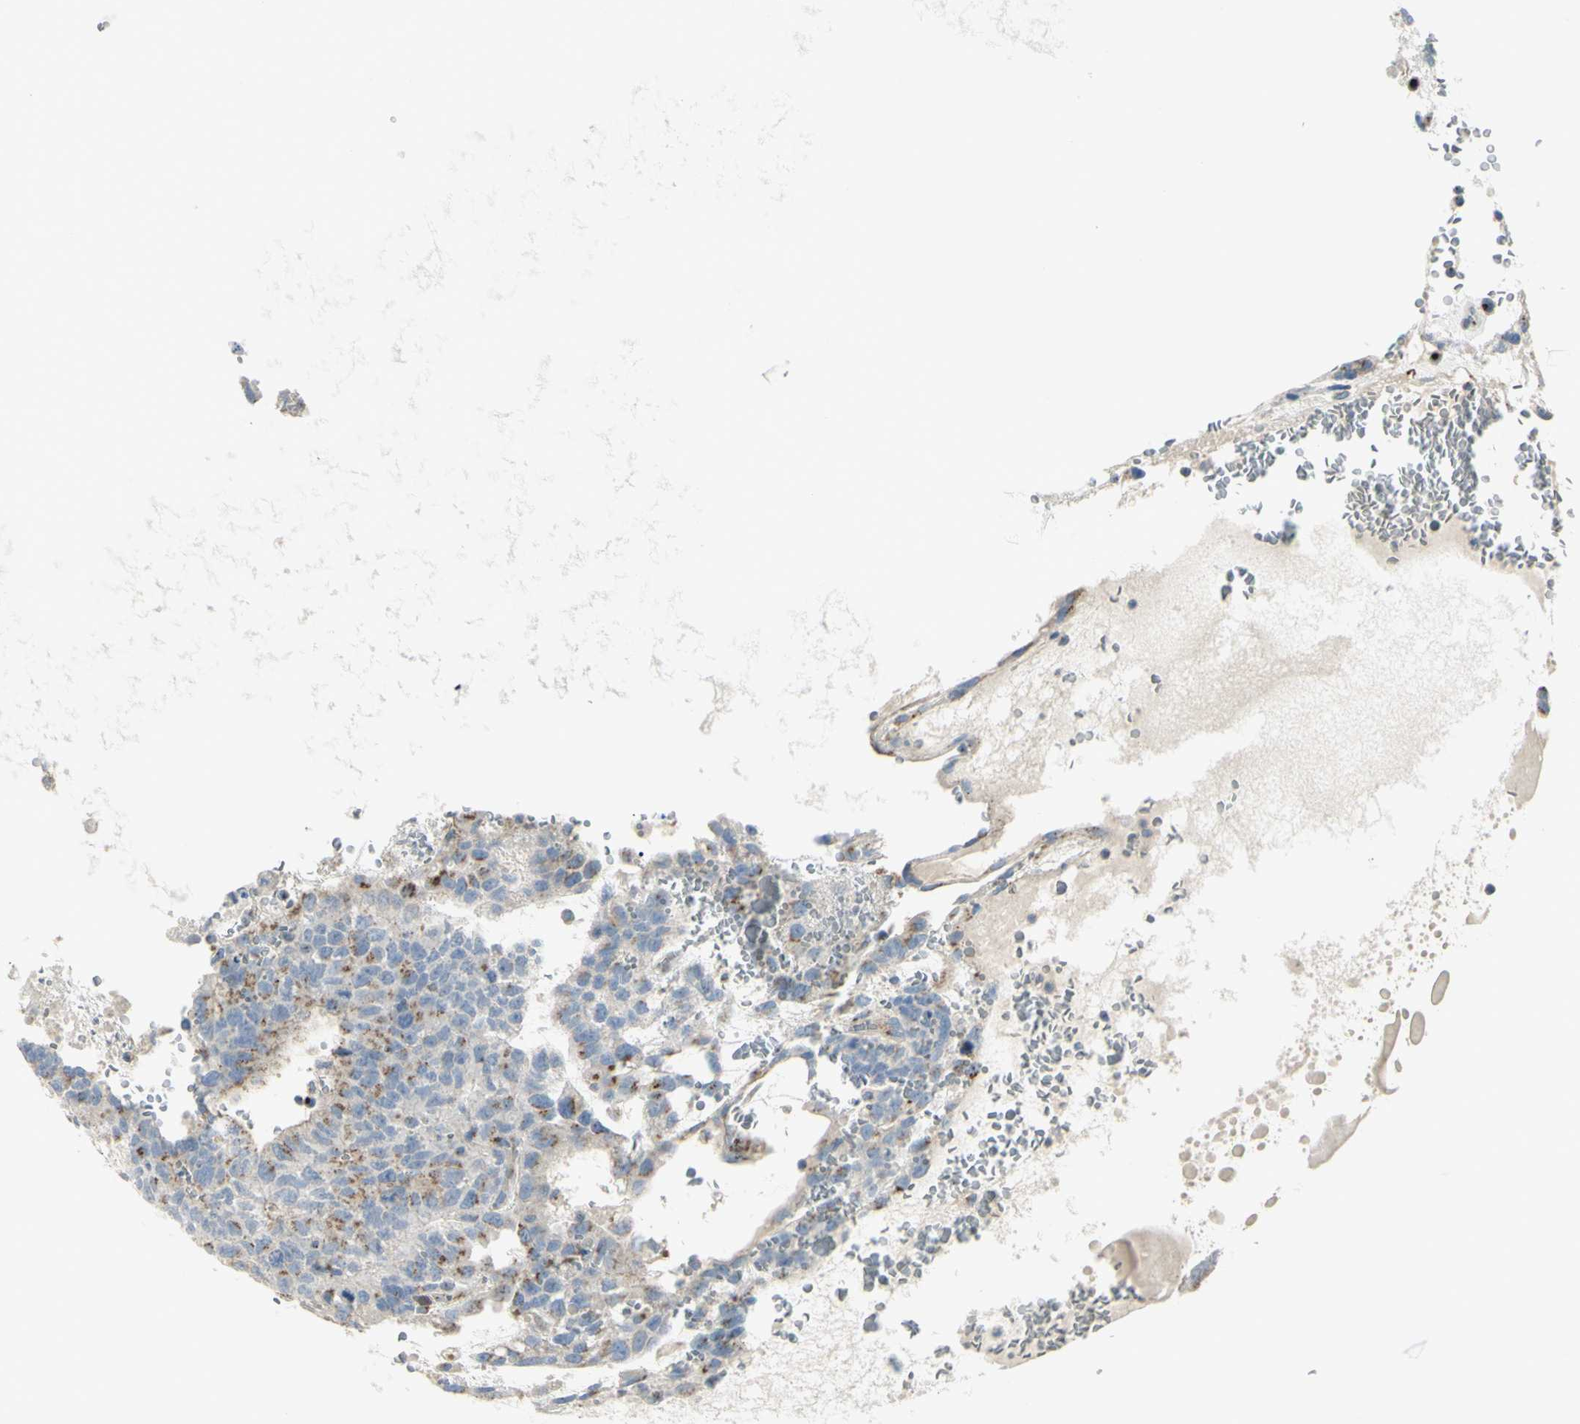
{"staining": {"intensity": "moderate", "quantity": "25%-75%", "location": "cytoplasmic/membranous"}, "tissue": "testis cancer", "cell_type": "Tumor cells", "image_type": "cancer", "snomed": [{"axis": "morphology", "description": "Seminoma, NOS"}, {"axis": "morphology", "description": "Carcinoma, Embryonal, NOS"}, {"axis": "topography", "description": "Testis"}], "caption": "The micrograph displays immunohistochemical staining of testis cancer (embryonal carcinoma). There is moderate cytoplasmic/membranous positivity is present in approximately 25%-75% of tumor cells.", "gene": "B4GALT3", "patient": {"sex": "male", "age": 52}}